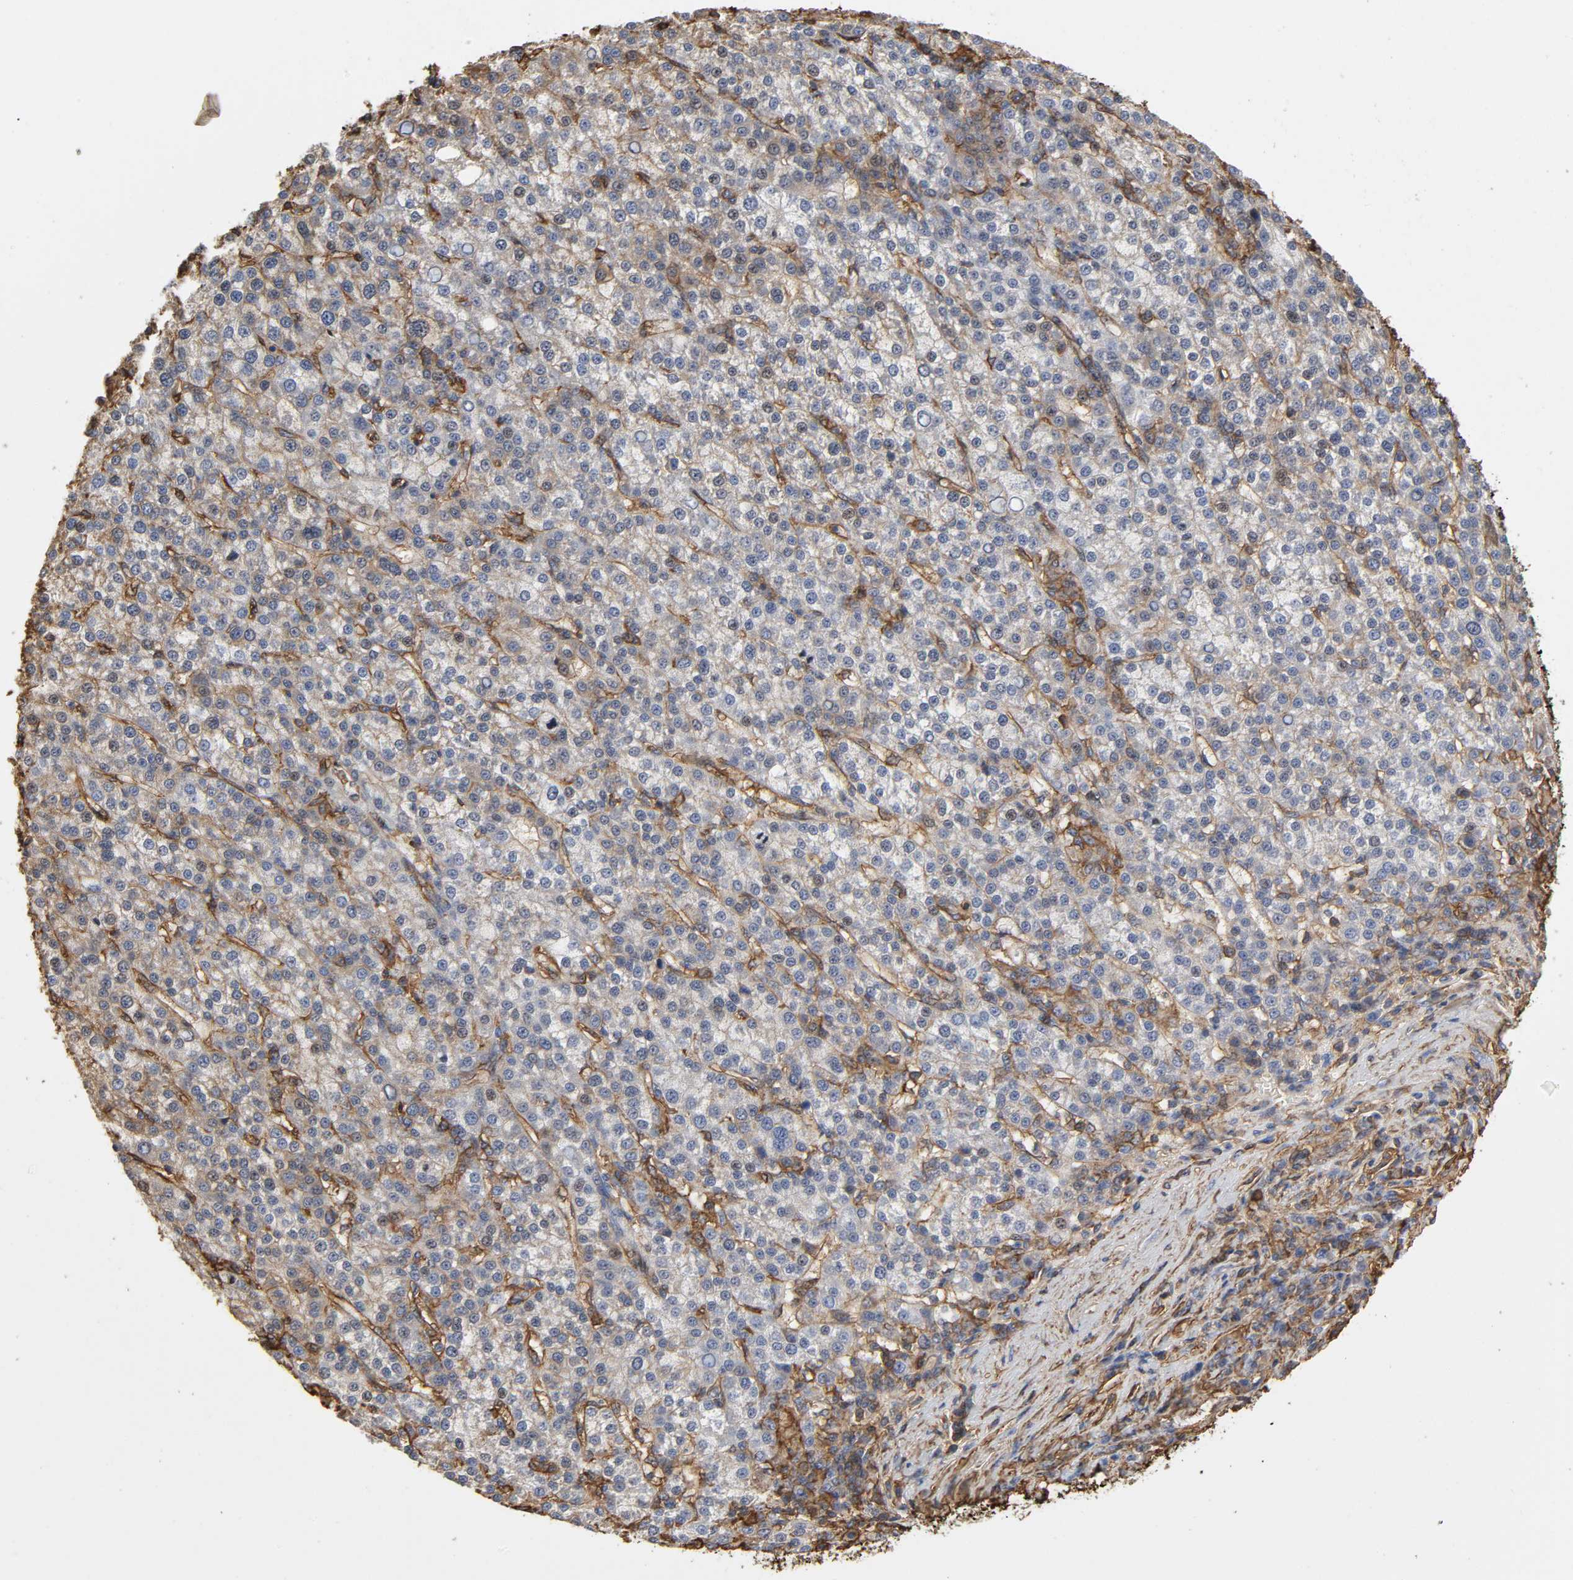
{"staining": {"intensity": "weak", "quantity": "25%-75%", "location": "cytoplasmic/membranous"}, "tissue": "liver cancer", "cell_type": "Tumor cells", "image_type": "cancer", "snomed": [{"axis": "morphology", "description": "Carcinoma, Hepatocellular, NOS"}, {"axis": "topography", "description": "Liver"}], "caption": "Liver hepatocellular carcinoma was stained to show a protein in brown. There is low levels of weak cytoplasmic/membranous positivity in approximately 25%-75% of tumor cells. (DAB = brown stain, brightfield microscopy at high magnification).", "gene": "ANXA2", "patient": {"sex": "female", "age": 58}}